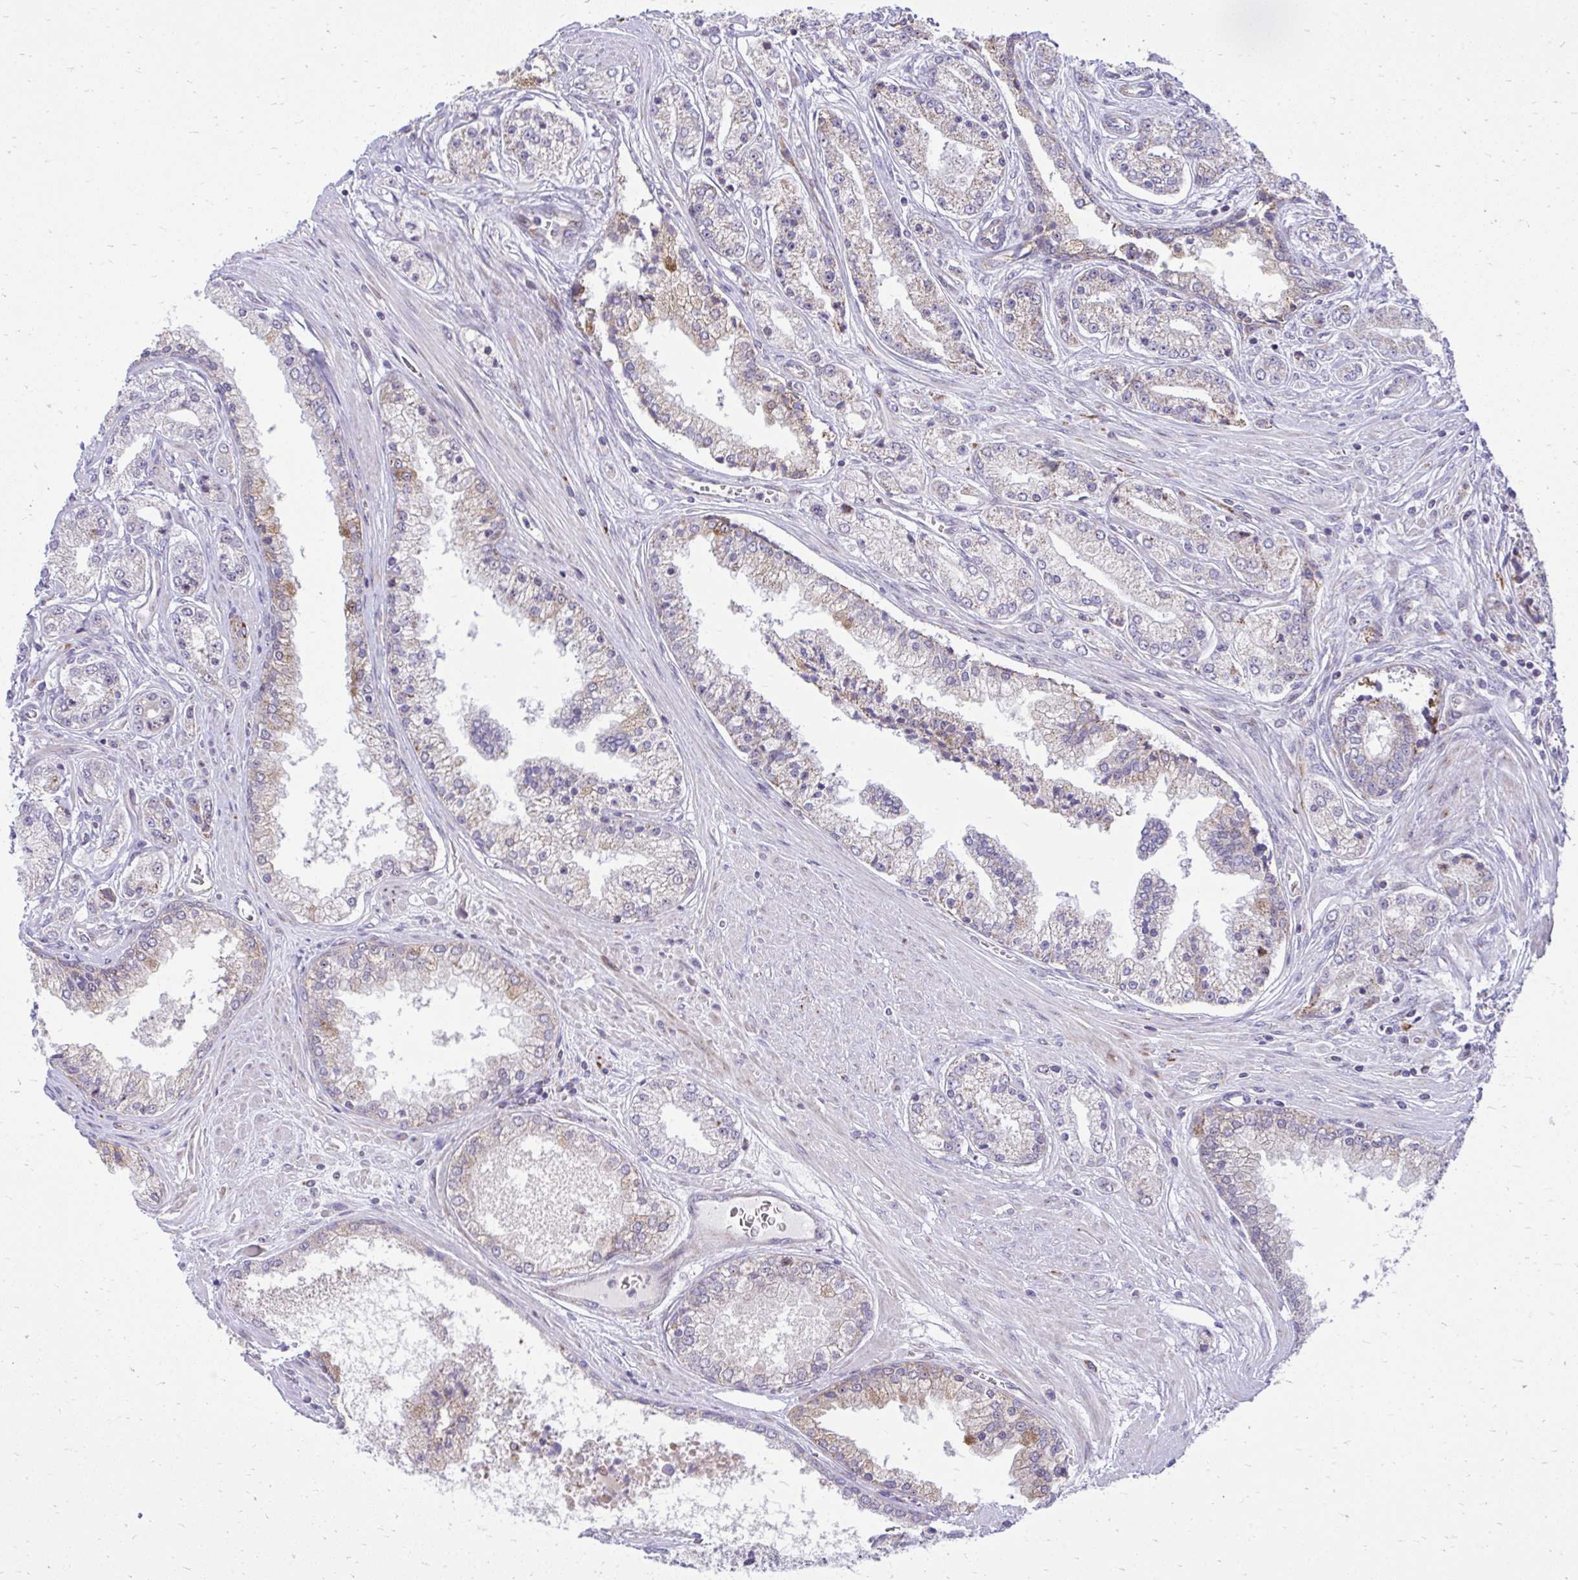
{"staining": {"intensity": "weak", "quantity": "25%-75%", "location": "cytoplasmic/membranous"}, "tissue": "prostate cancer", "cell_type": "Tumor cells", "image_type": "cancer", "snomed": [{"axis": "morphology", "description": "Adenocarcinoma, High grade"}, {"axis": "topography", "description": "Prostate"}], "caption": "IHC staining of adenocarcinoma (high-grade) (prostate), which displays low levels of weak cytoplasmic/membranous staining in about 25%-75% of tumor cells indicating weak cytoplasmic/membranous protein expression. The staining was performed using DAB (3,3'-diaminobenzidine) (brown) for protein detection and nuclei were counterstained in hematoxylin (blue).", "gene": "GPRIN3", "patient": {"sex": "male", "age": 66}}